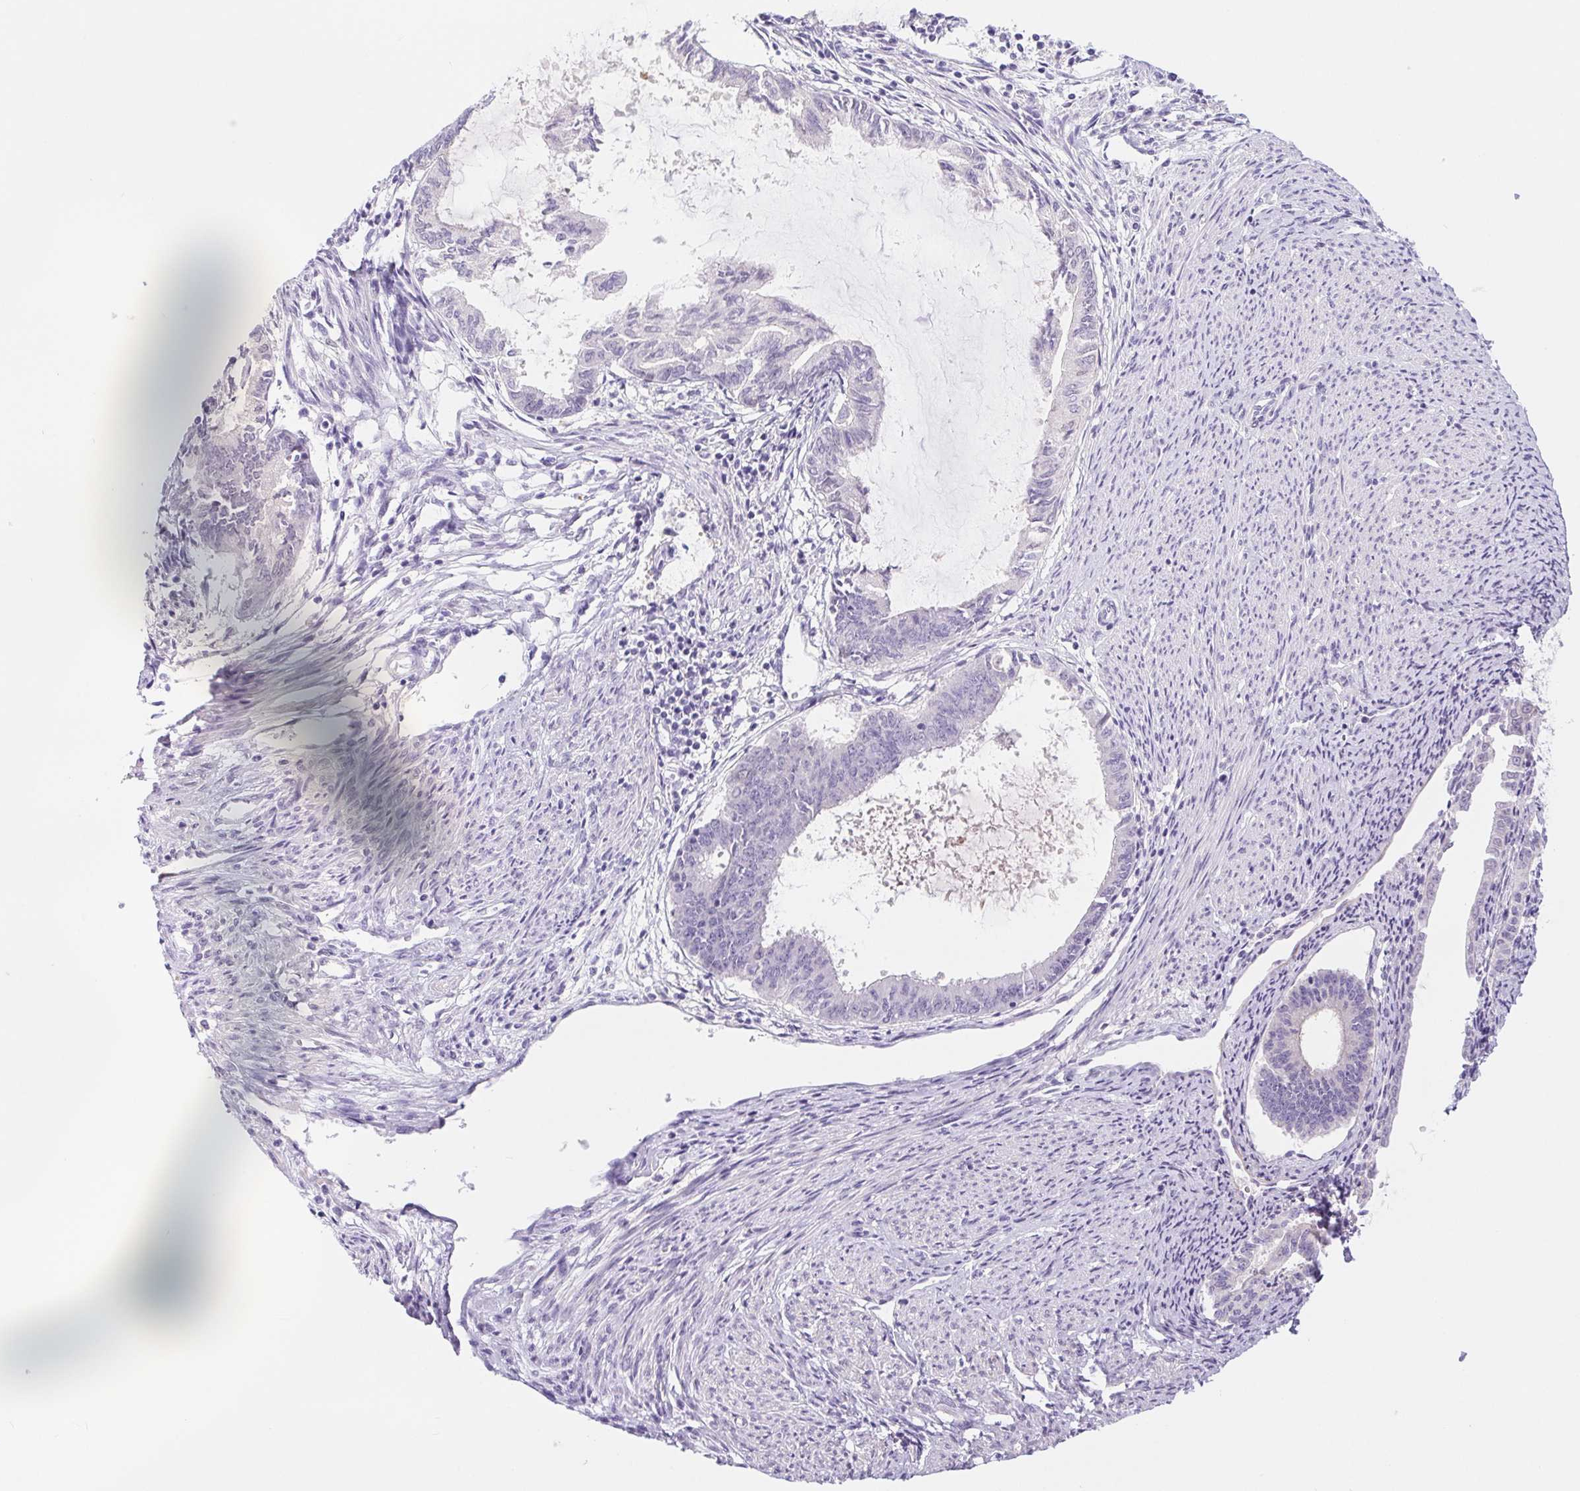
{"staining": {"intensity": "negative", "quantity": "none", "location": "none"}, "tissue": "endometrial cancer", "cell_type": "Tumor cells", "image_type": "cancer", "snomed": [{"axis": "morphology", "description": "Adenocarcinoma, NOS"}, {"axis": "topography", "description": "Endometrium"}], "caption": "Immunohistochemistry of human adenocarcinoma (endometrial) shows no staining in tumor cells.", "gene": "DYNC2LI1", "patient": {"sex": "female", "age": 86}}